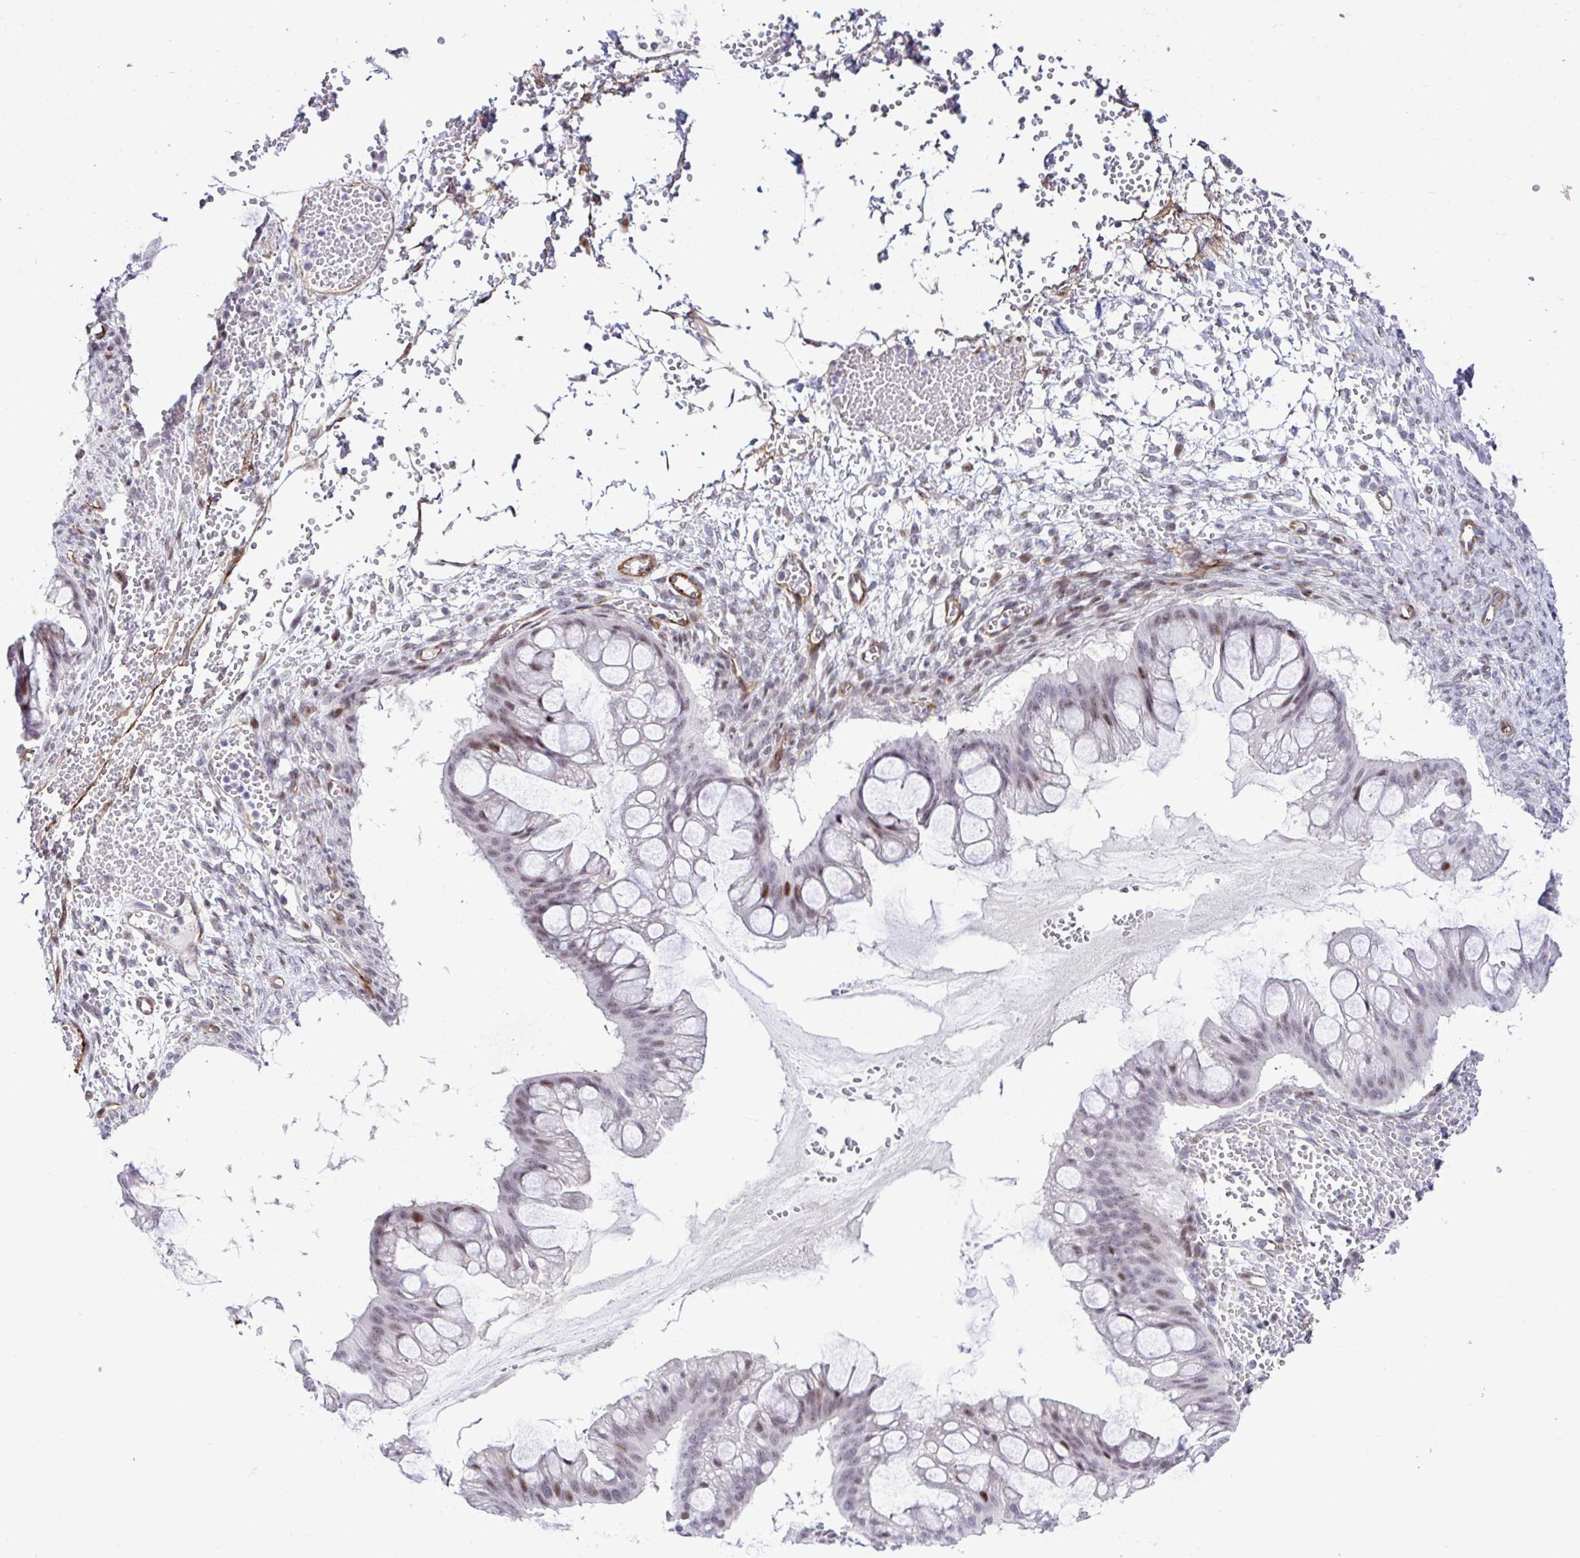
{"staining": {"intensity": "moderate", "quantity": "<25%", "location": "nuclear"}, "tissue": "ovarian cancer", "cell_type": "Tumor cells", "image_type": "cancer", "snomed": [{"axis": "morphology", "description": "Cystadenocarcinoma, mucinous, NOS"}, {"axis": "topography", "description": "Ovary"}], "caption": "A histopathology image showing moderate nuclear positivity in about <25% of tumor cells in ovarian mucinous cystadenocarcinoma, as visualized by brown immunohistochemical staining.", "gene": "FBXO34", "patient": {"sex": "female", "age": 73}}